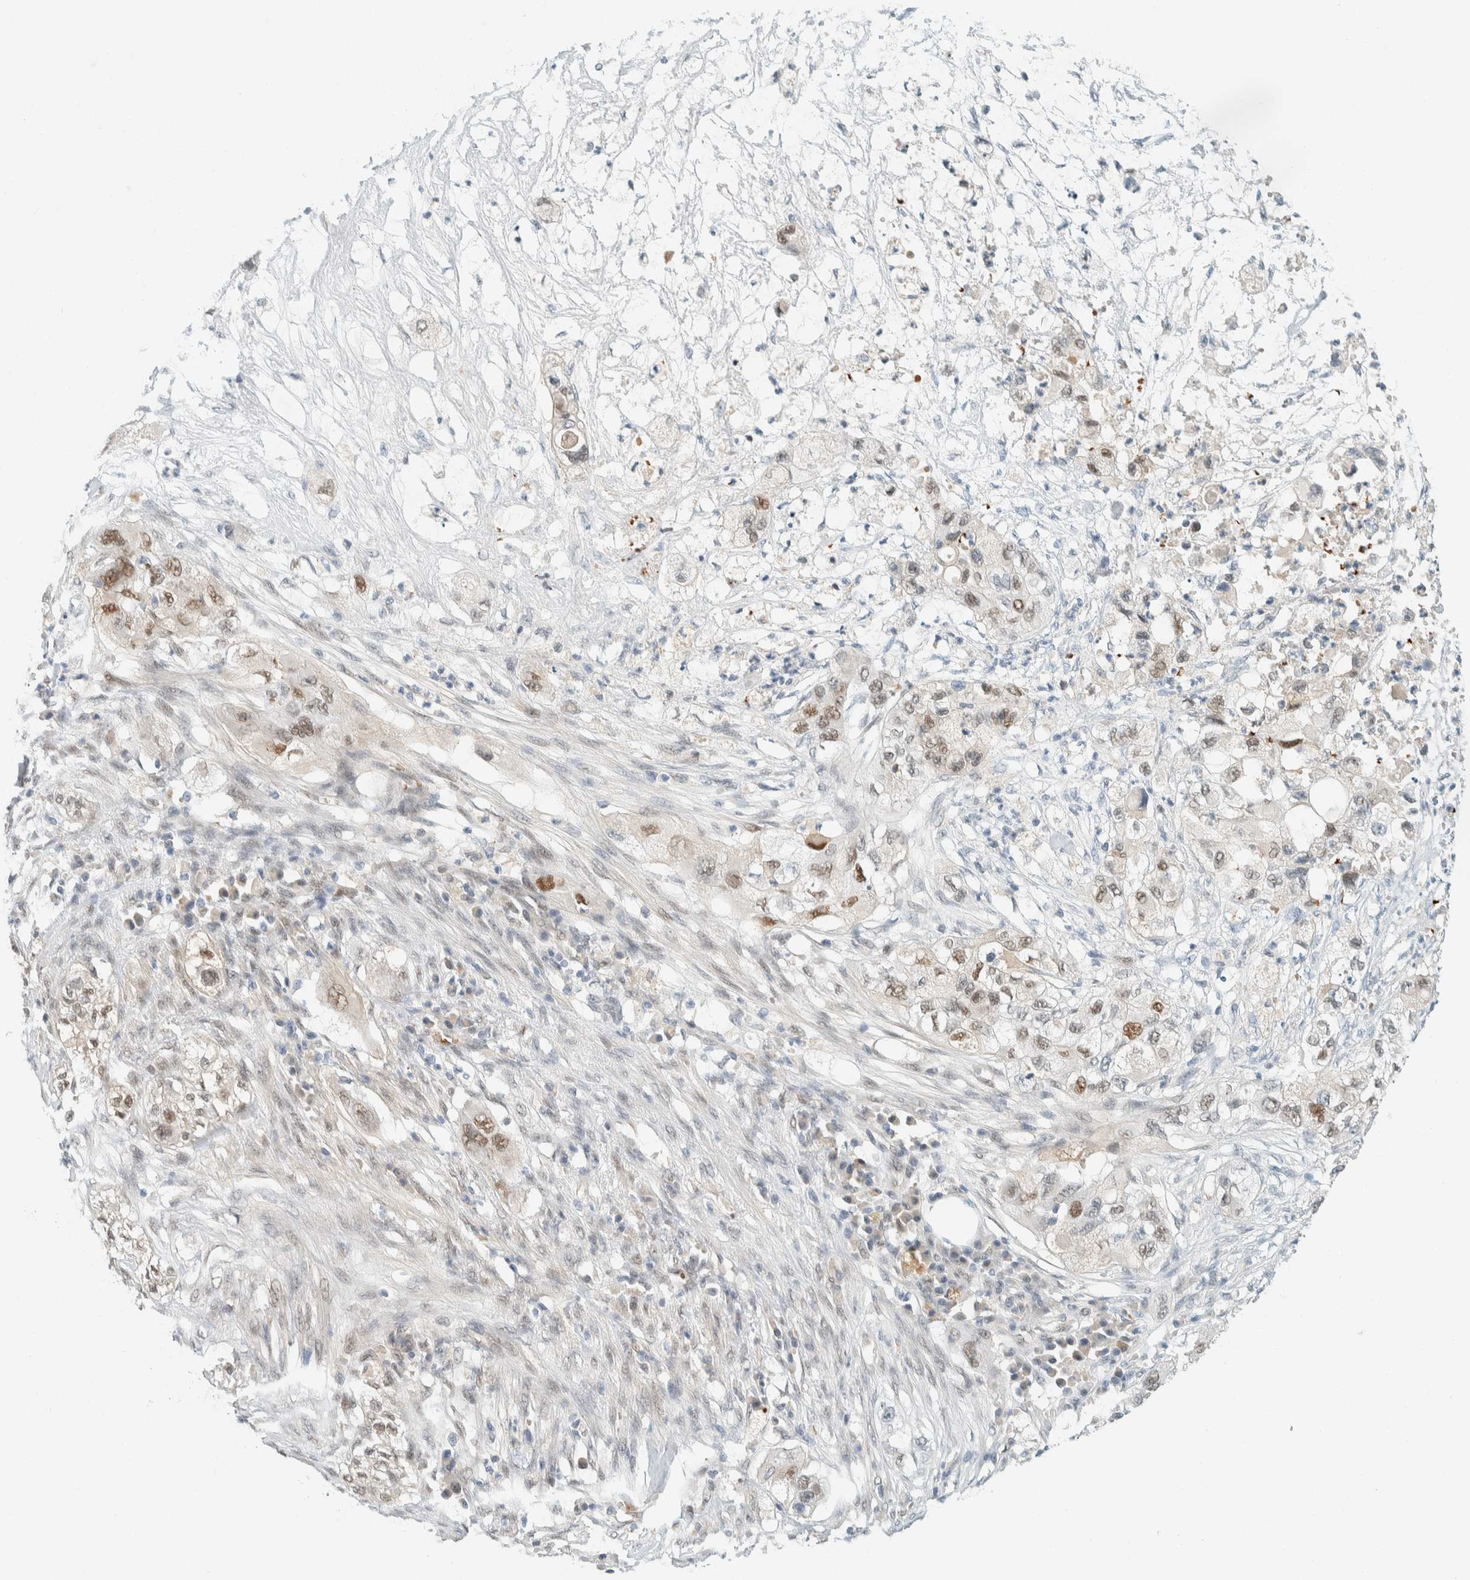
{"staining": {"intensity": "weak", "quantity": ">75%", "location": "nuclear"}, "tissue": "pancreatic cancer", "cell_type": "Tumor cells", "image_type": "cancer", "snomed": [{"axis": "morphology", "description": "Adenocarcinoma, NOS"}, {"axis": "topography", "description": "Pancreas"}], "caption": "Pancreatic cancer (adenocarcinoma) stained for a protein (brown) reveals weak nuclear positive staining in approximately >75% of tumor cells.", "gene": "TSTD2", "patient": {"sex": "female", "age": 78}}